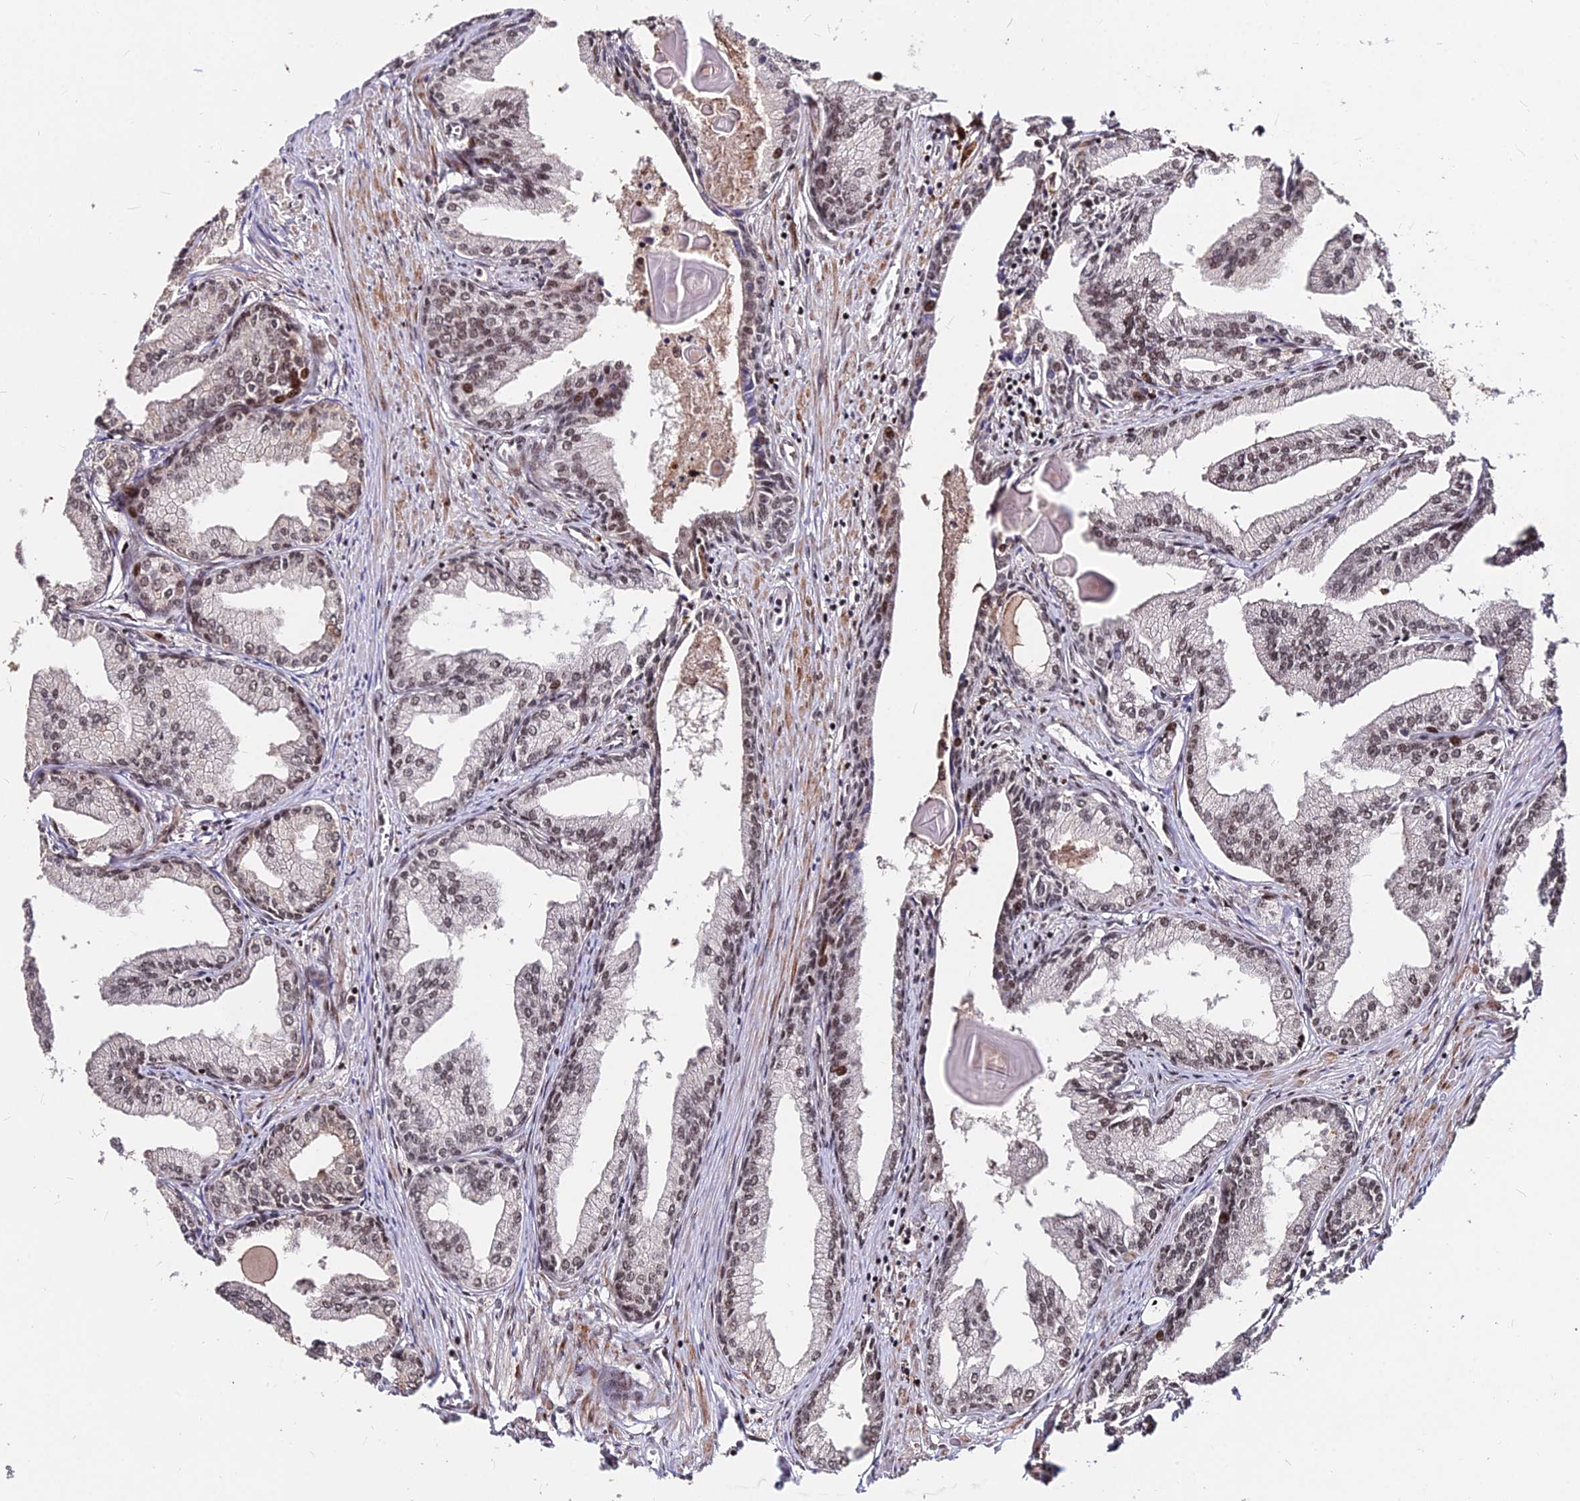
{"staining": {"intensity": "moderate", "quantity": ">75%", "location": "nuclear"}, "tissue": "prostate cancer", "cell_type": "Tumor cells", "image_type": "cancer", "snomed": [{"axis": "morphology", "description": "Adenocarcinoma, High grade"}, {"axis": "topography", "description": "Prostate"}], "caption": "Moderate nuclear protein positivity is present in about >75% of tumor cells in prostate cancer (adenocarcinoma (high-grade)).", "gene": "ZBED4", "patient": {"sex": "male", "age": 68}}